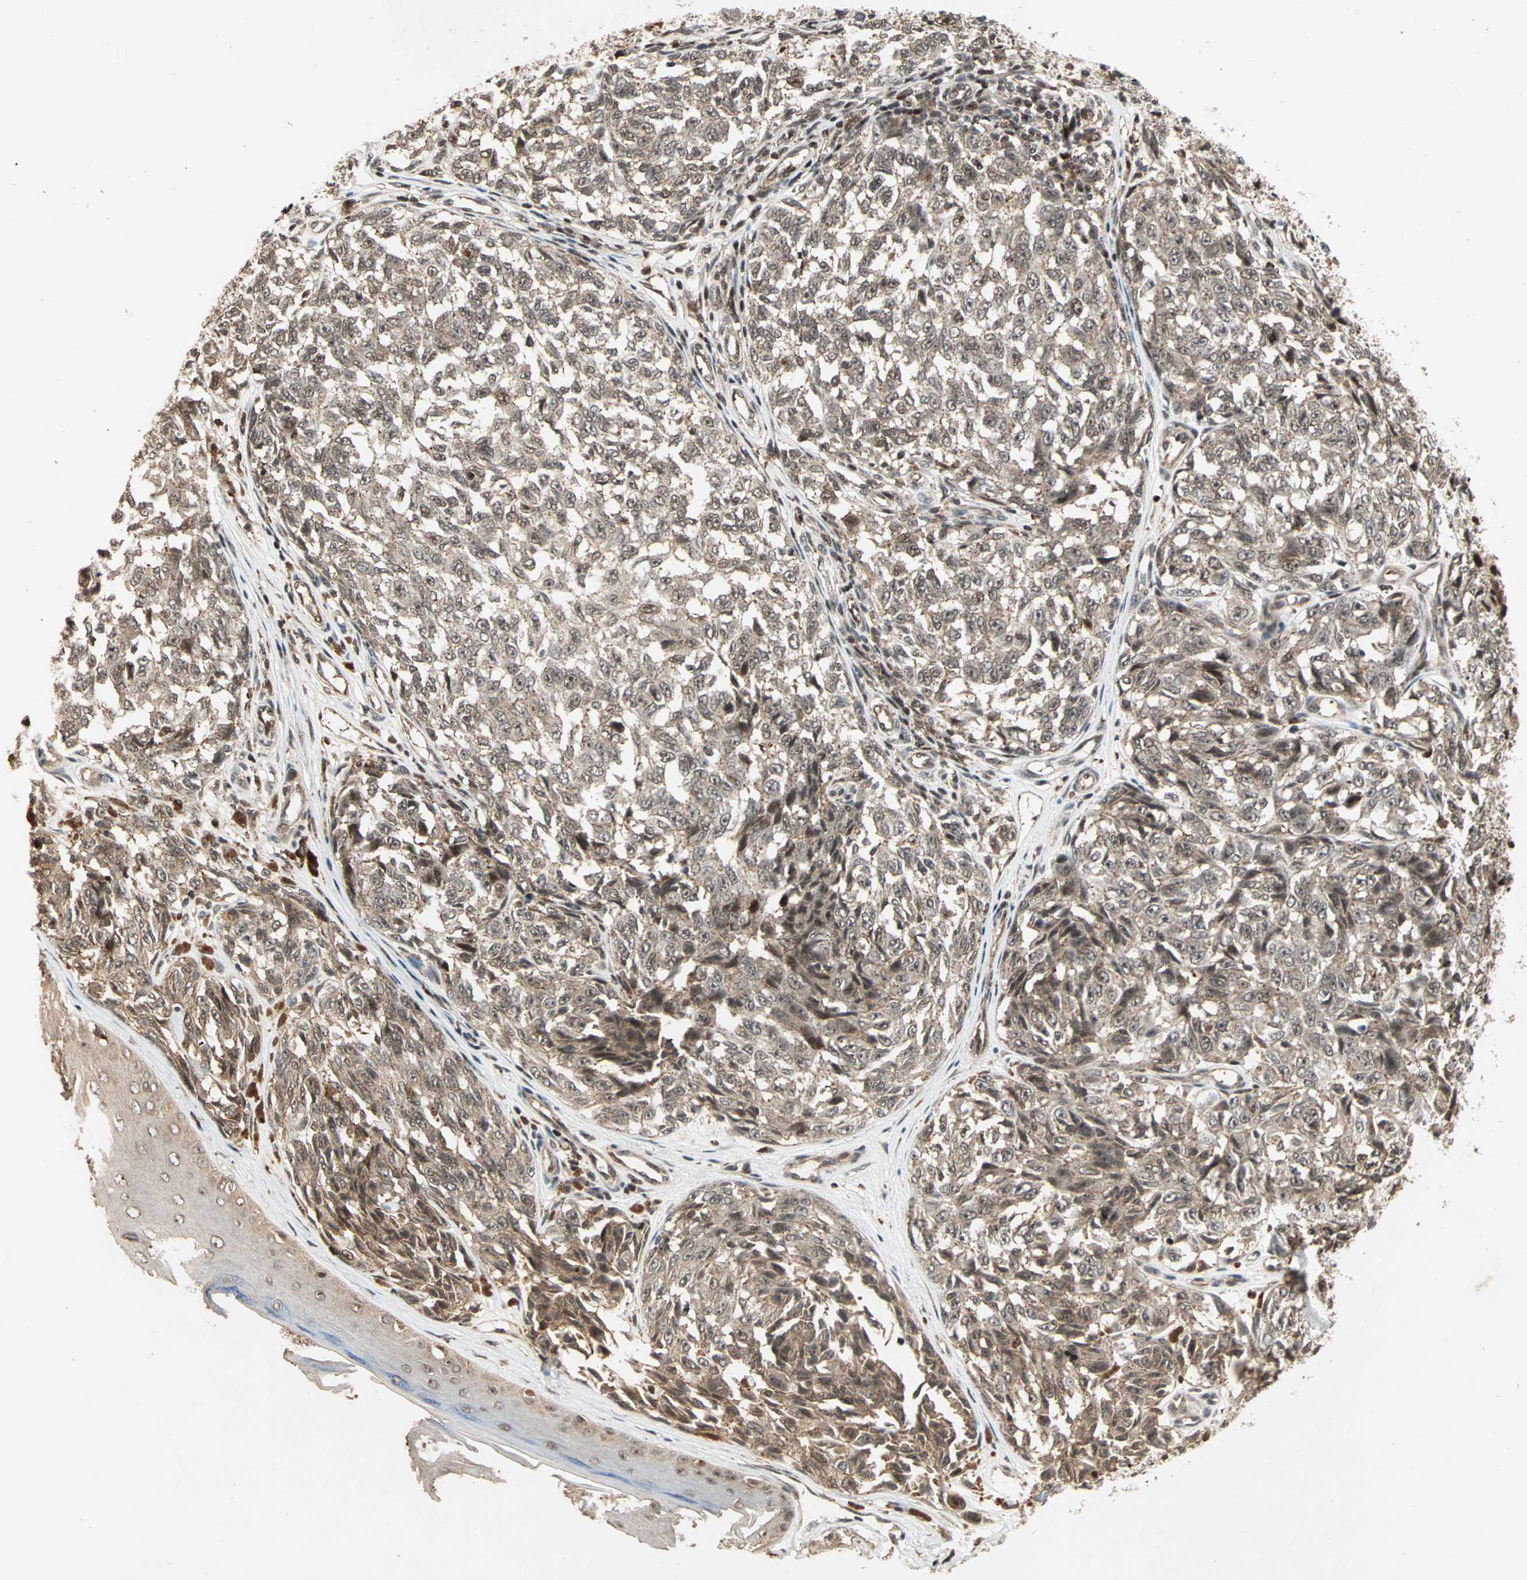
{"staining": {"intensity": "strong", "quantity": ">75%", "location": "cytoplasmic/membranous,nuclear"}, "tissue": "melanoma", "cell_type": "Tumor cells", "image_type": "cancer", "snomed": [{"axis": "morphology", "description": "Malignant melanoma, NOS"}, {"axis": "topography", "description": "Skin"}], "caption": "Protein staining of melanoma tissue exhibits strong cytoplasmic/membranous and nuclear expression in about >75% of tumor cells.", "gene": "ZBED9", "patient": {"sex": "female", "age": 64}}